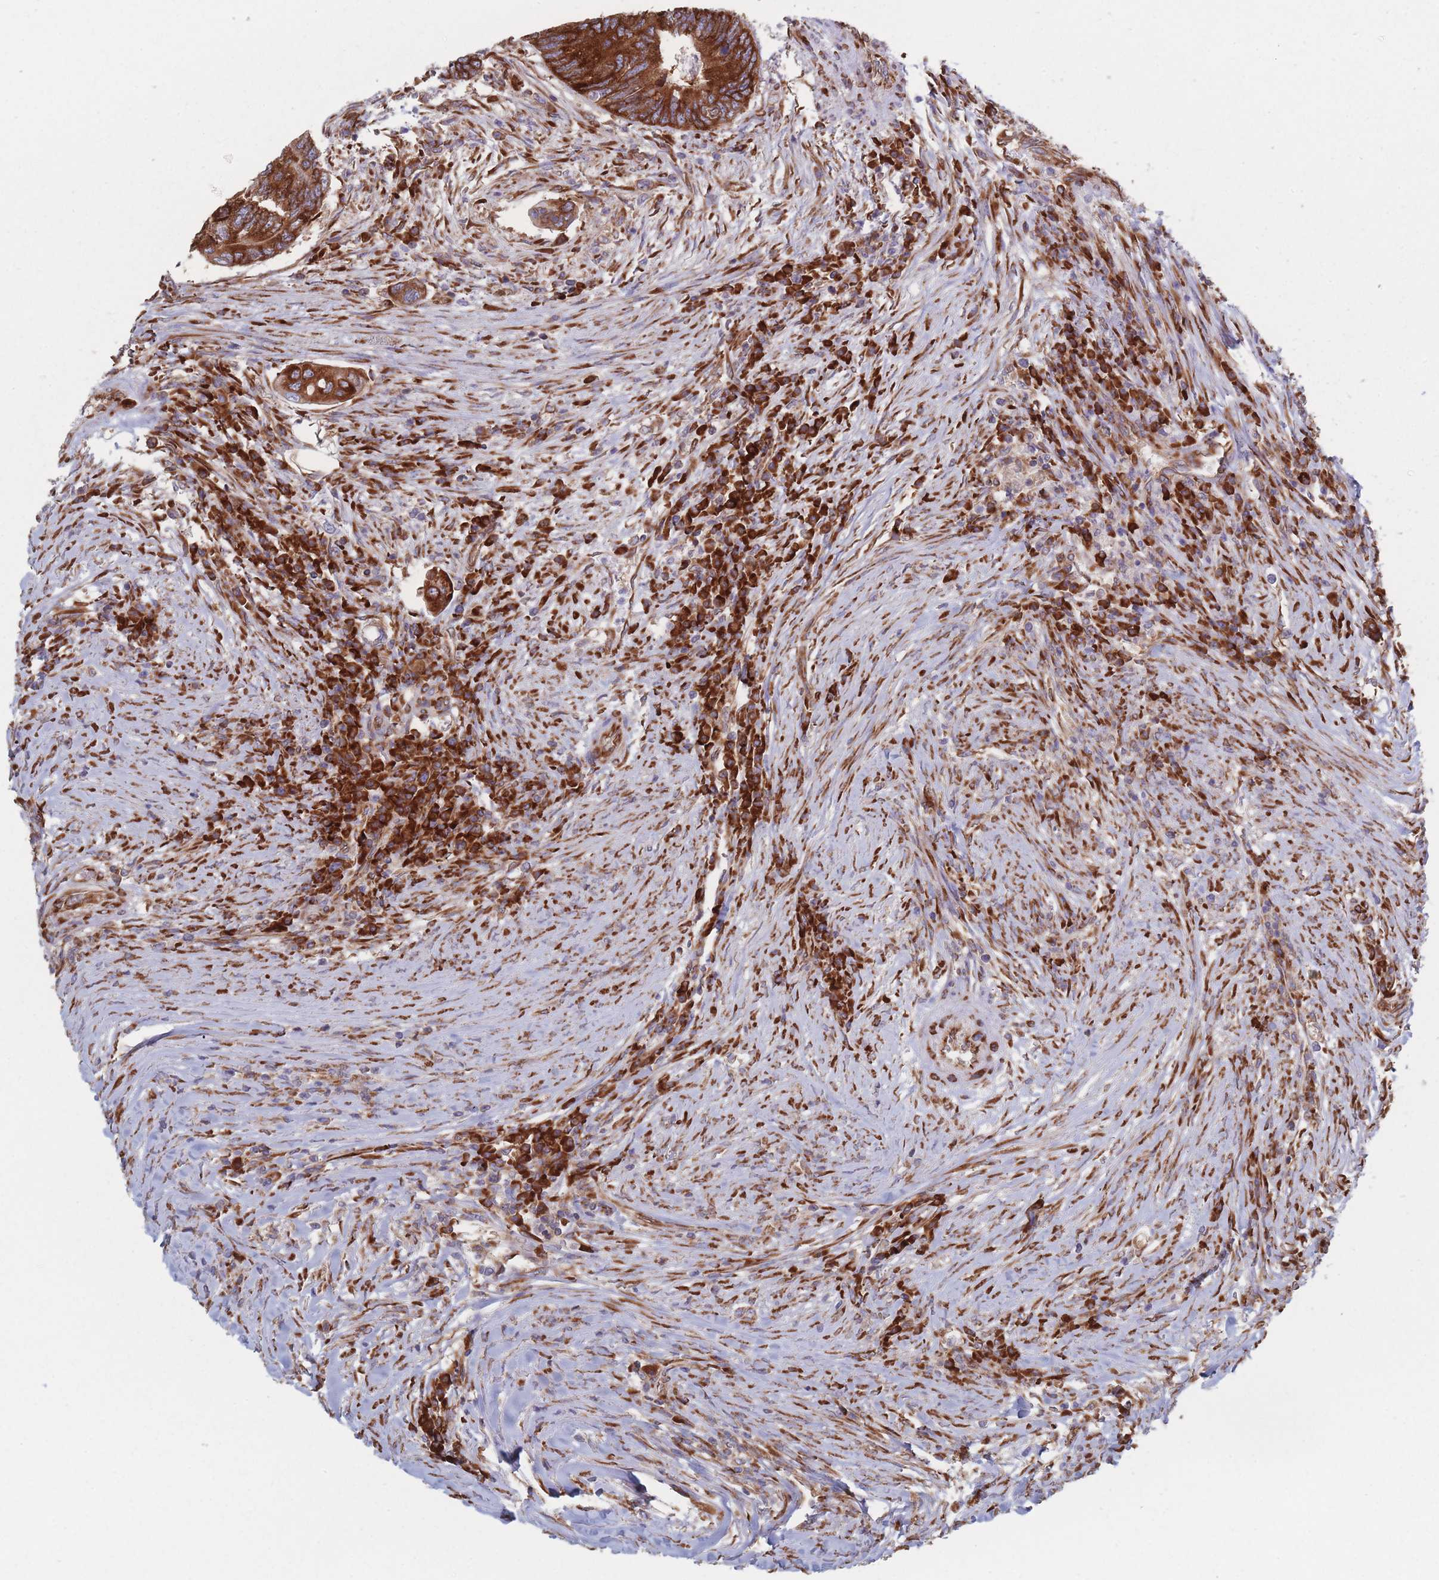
{"staining": {"intensity": "strong", "quantity": ">75%", "location": "cytoplasmic/membranous"}, "tissue": "colorectal cancer", "cell_type": "Tumor cells", "image_type": "cancer", "snomed": [{"axis": "morphology", "description": "Adenocarcinoma, NOS"}, {"axis": "topography", "description": "Colon"}], "caption": "An image of human adenocarcinoma (colorectal) stained for a protein reveals strong cytoplasmic/membranous brown staining in tumor cells.", "gene": "EEF1B2", "patient": {"sex": "female", "age": 67}}